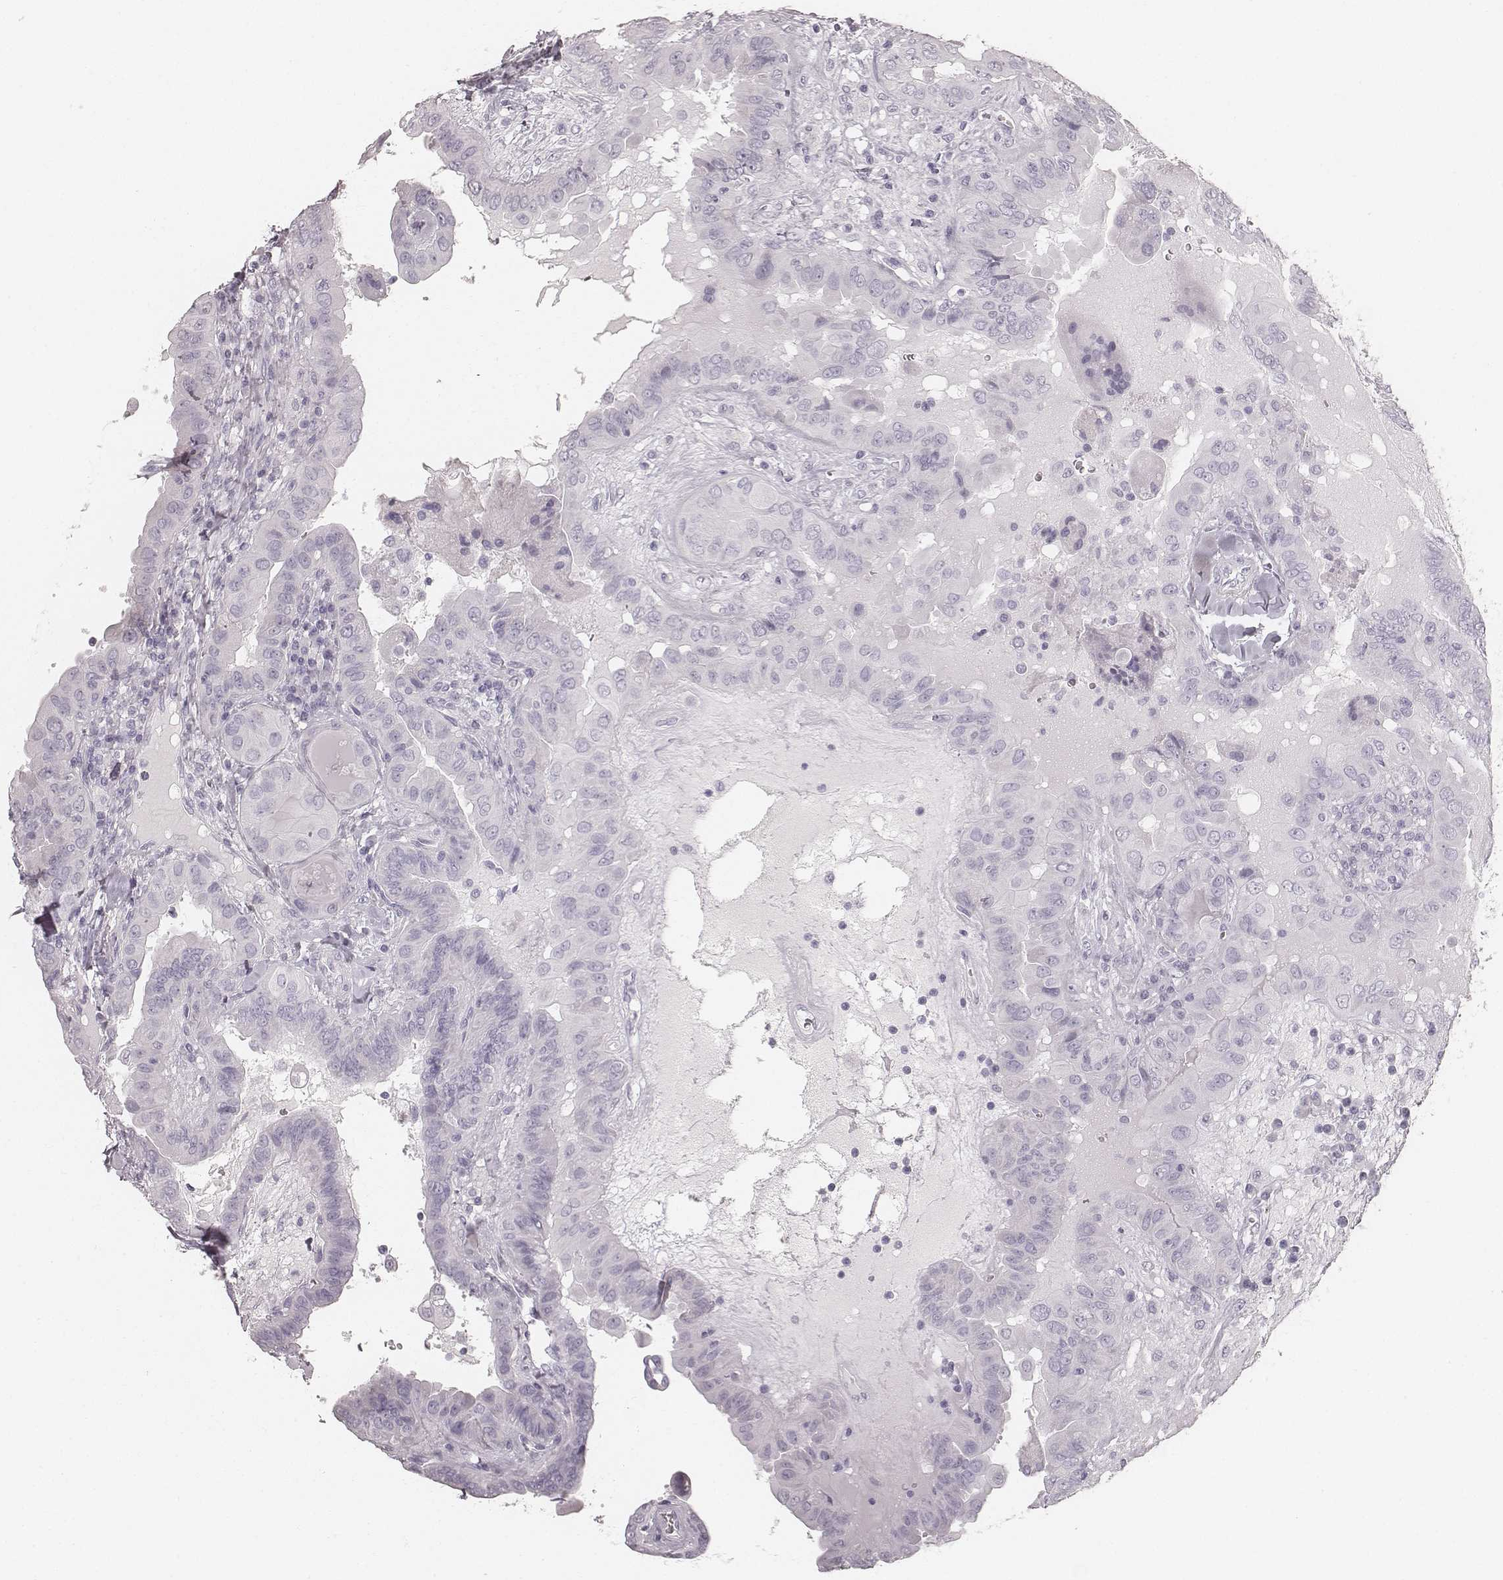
{"staining": {"intensity": "negative", "quantity": "none", "location": "none"}, "tissue": "thyroid cancer", "cell_type": "Tumor cells", "image_type": "cancer", "snomed": [{"axis": "morphology", "description": "Papillary adenocarcinoma, NOS"}, {"axis": "topography", "description": "Thyroid gland"}], "caption": "A photomicrograph of thyroid papillary adenocarcinoma stained for a protein shows no brown staining in tumor cells.", "gene": "KRT34", "patient": {"sex": "female", "age": 37}}